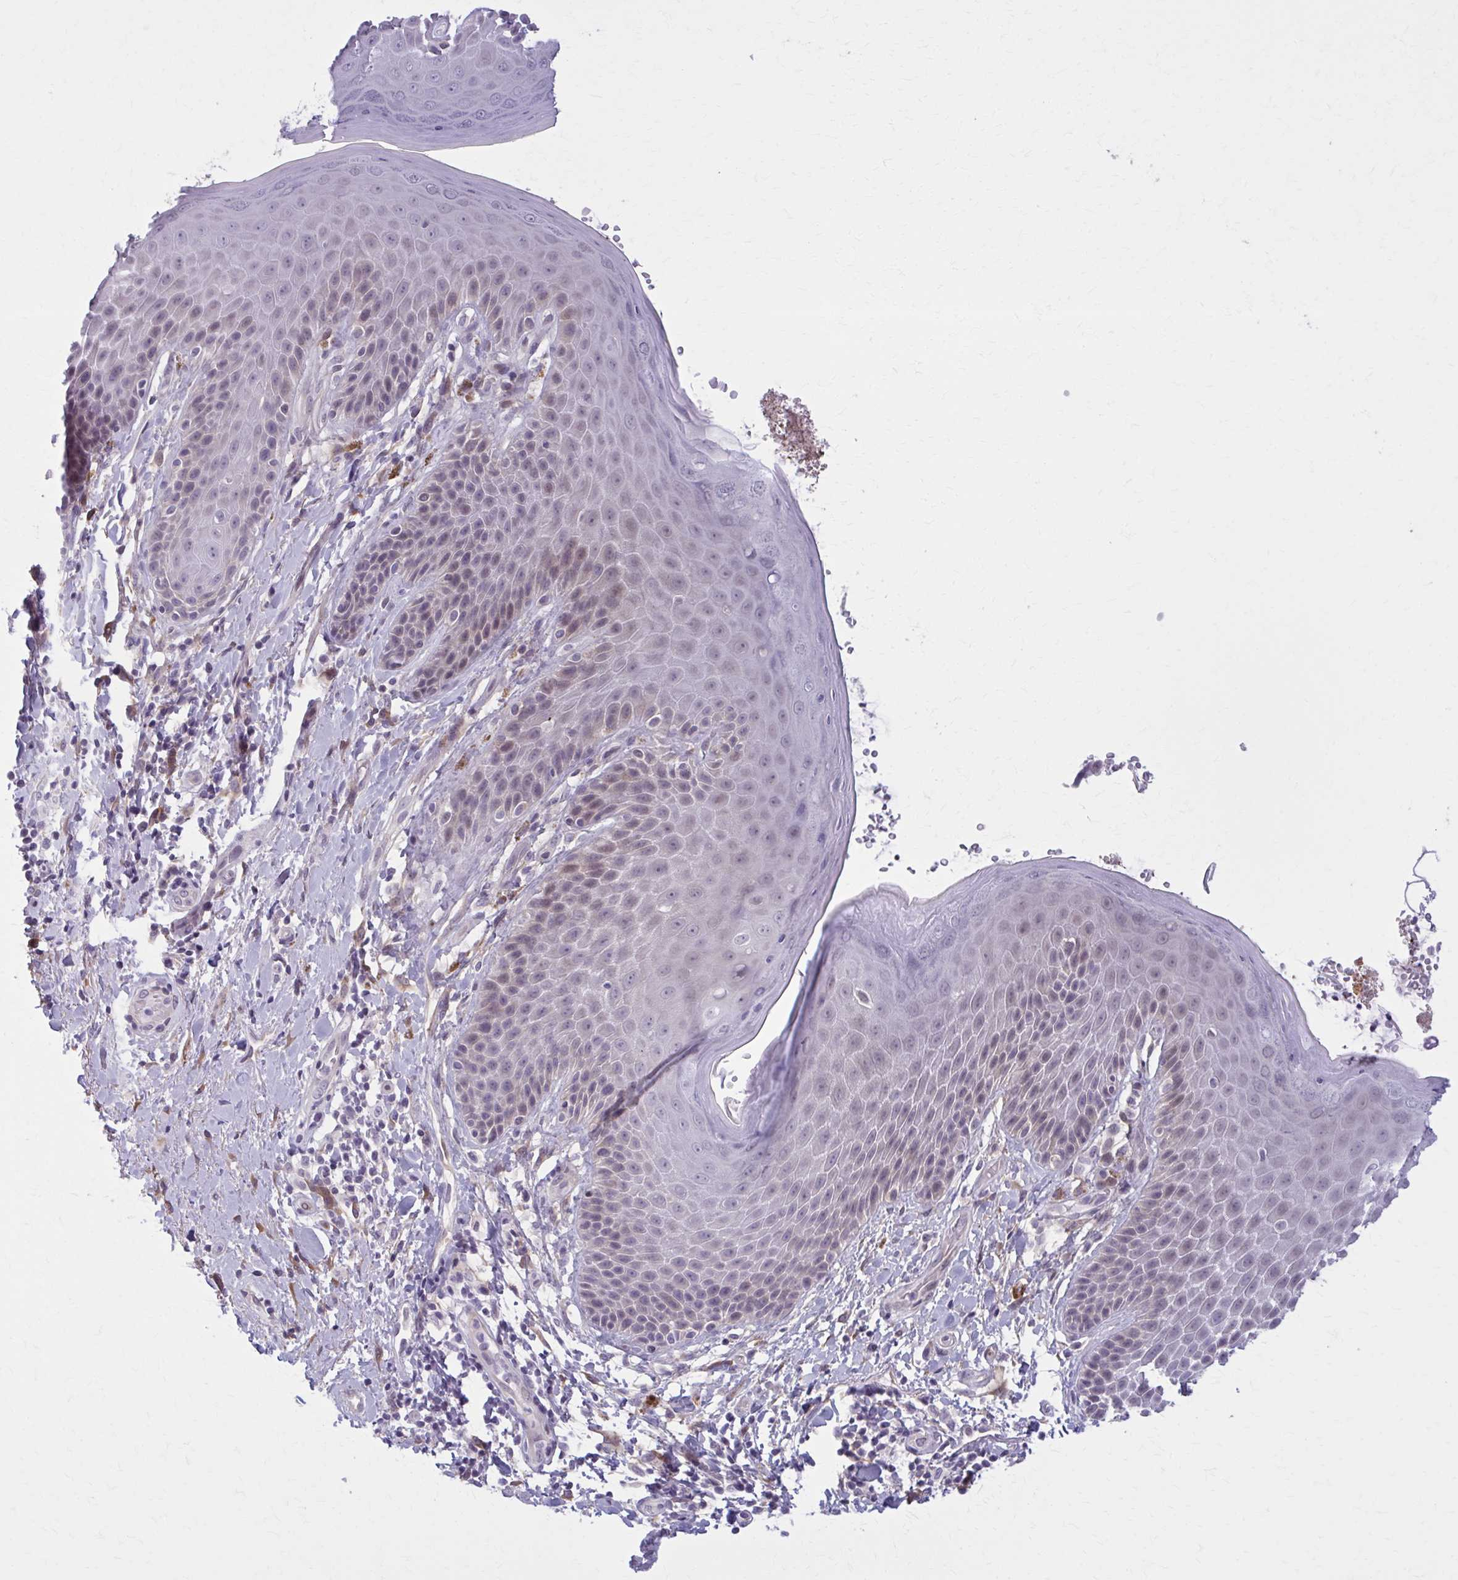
{"staining": {"intensity": "weak", "quantity": "25%-75%", "location": "cytoplasmic/membranous"}, "tissue": "skin", "cell_type": "Epidermal cells", "image_type": "normal", "snomed": [{"axis": "morphology", "description": "Normal tissue, NOS"}, {"axis": "topography", "description": "Anal"}, {"axis": "topography", "description": "Peripheral nerve tissue"}], "caption": "Immunohistochemistry of normal human skin exhibits low levels of weak cytoplasmic/membranous expression in approximately 25%-75% of epidermal cells. (DAB (3,3'-diaminobenzidine) IHC, brown staining for protein, blue staining for nuclei).", "gene": "NUMBL", "patient": {"sex": "male", "age": 51}}